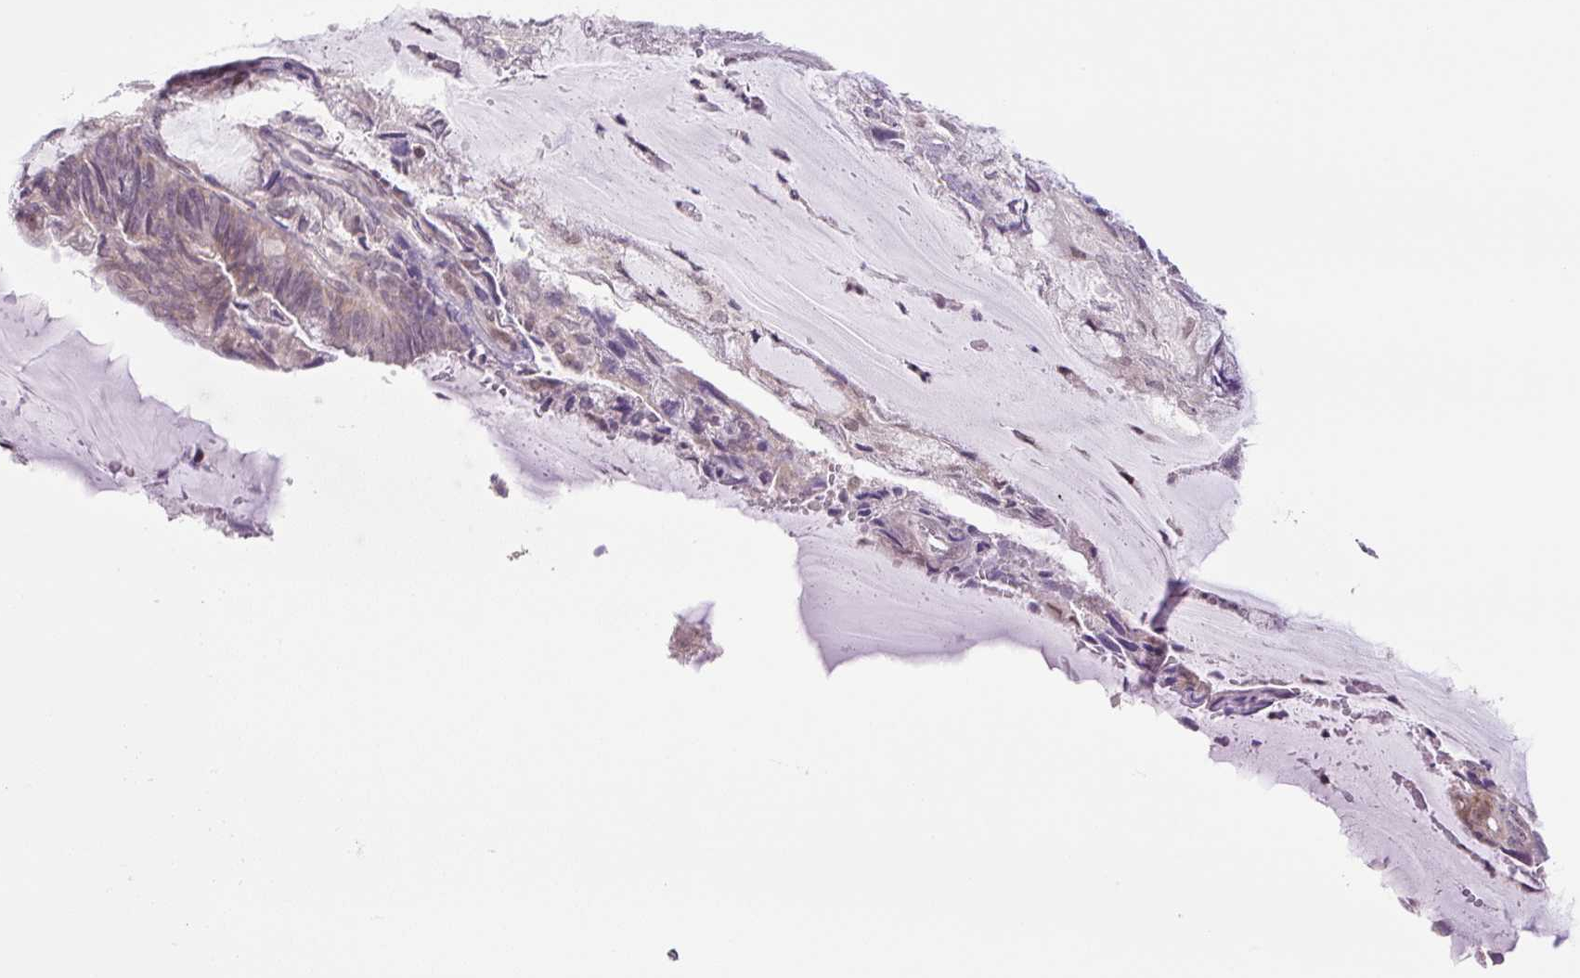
{"staining": {"intensity": "moderate", "quantity": "25%-75%", "location": "cytoplasmic/membranous,nuclear"}, "tissue": "endometrial cancer", "cell_type": "Tumor cells", "image_type": "cancer", "snomed": [{"axis": "morphology", "description": "Adenocarcinoma, NOS"}, {"axis": "topography", "description": "Endometrium"}], "caption": "An IHC histopathology image of tumor tissue is shown. Protein staining in brown shows moderate cytoplasmic/membranous and nuclear positivity in endometrial cancer (adenocarcinoma) within tumor cells.", "gene": "KPNA1", "patient": {"sex": "female", "age": 81}}